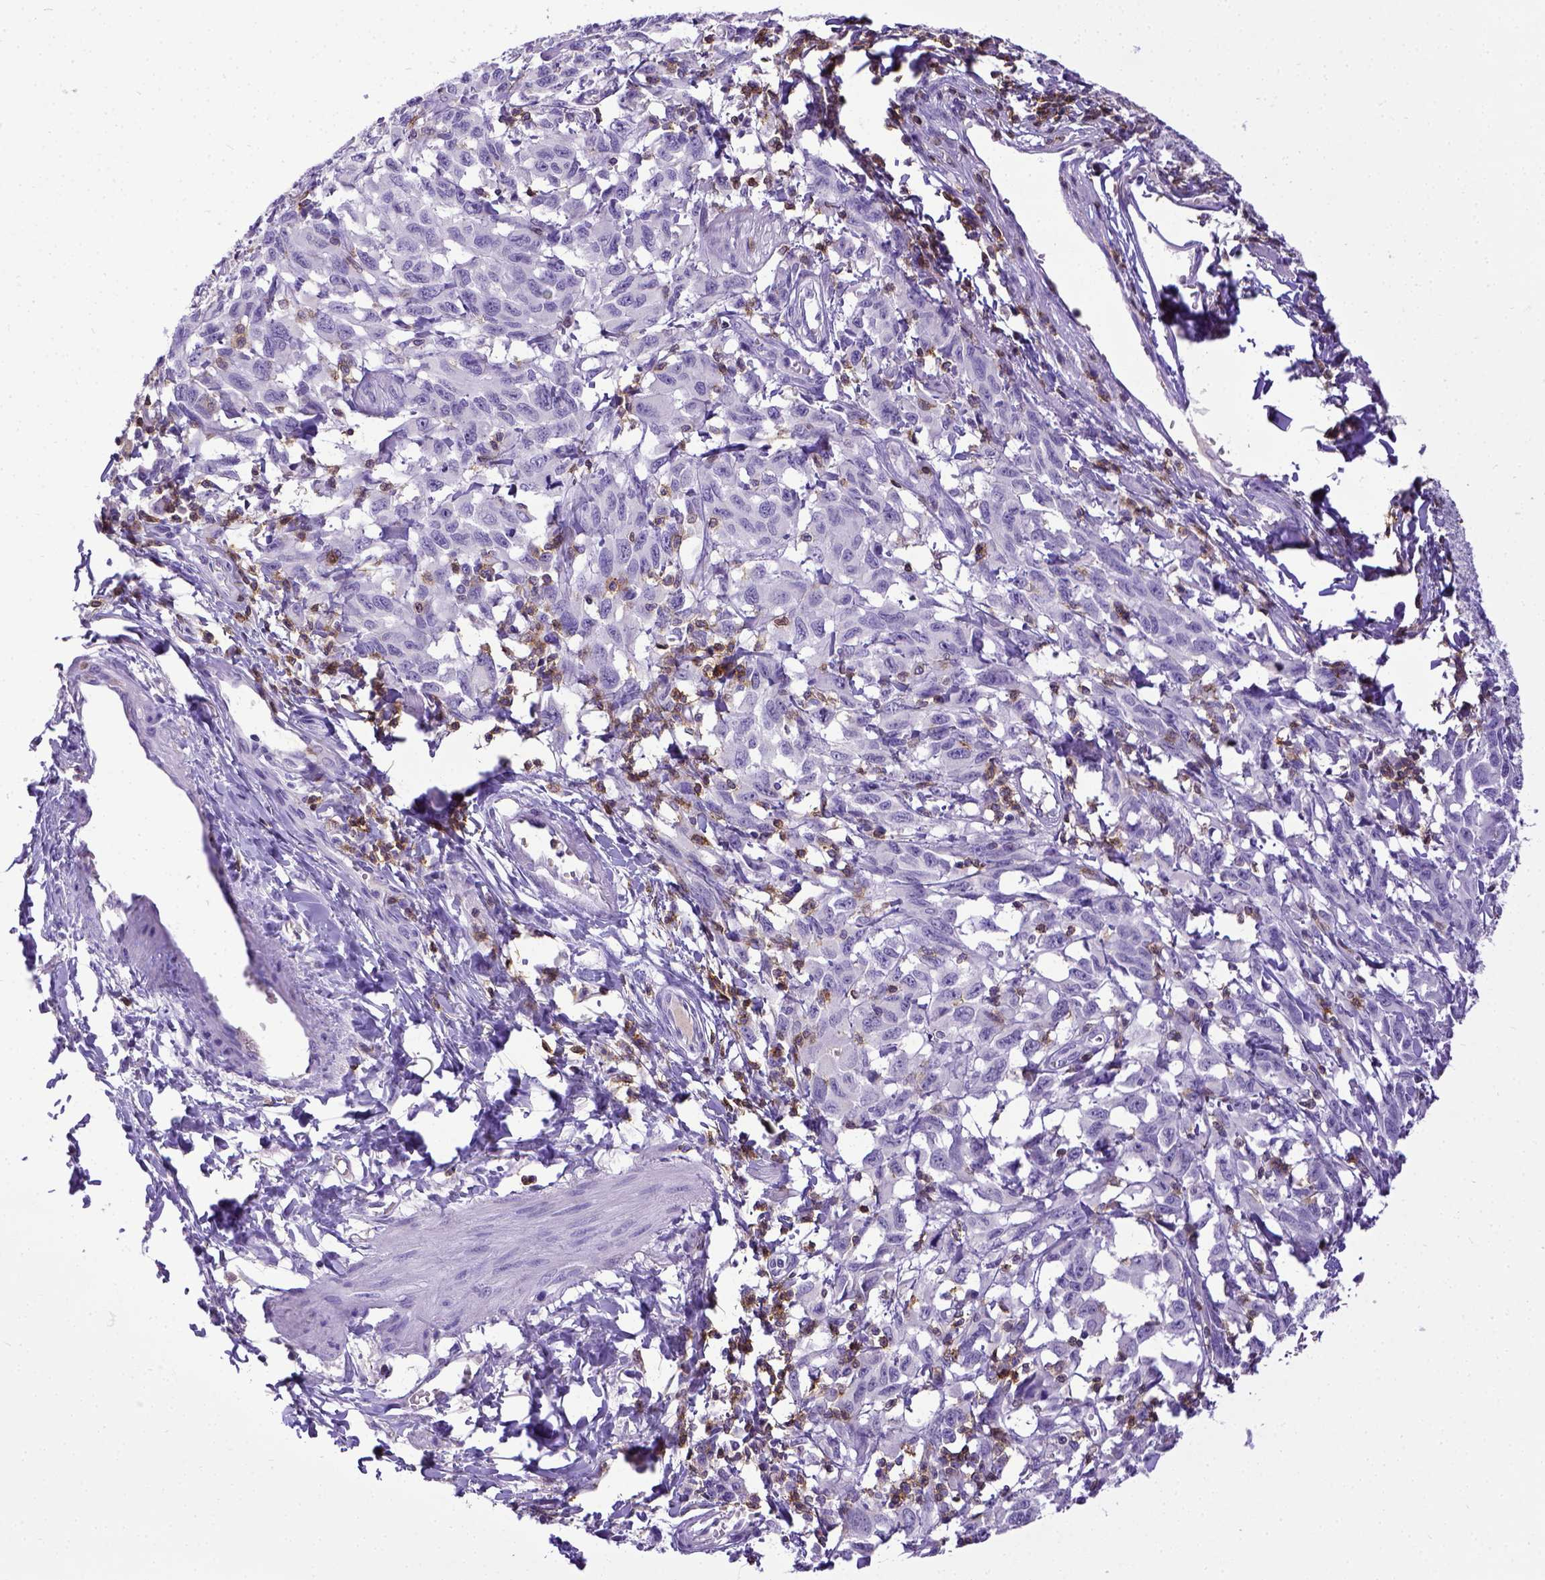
{"staining": {"intensity": "negative", "quantity": "none", "location": "none"}, "tissue": "melanoma", "cell_type": "Tumor cells", "image_type": "cancer", "snomed": [{"axis": "morphology", "description": "Malignant melanoma, NOS"}, {"axis": "topography", "description": "Vulva, labia, clitoris and Bartholin´s gland, NO"}], "caption": "Tumor cells are negative for brown protein staining in melanoma.", "gene": "CD3E", "patient": {"sex": "female", "age": 75}}